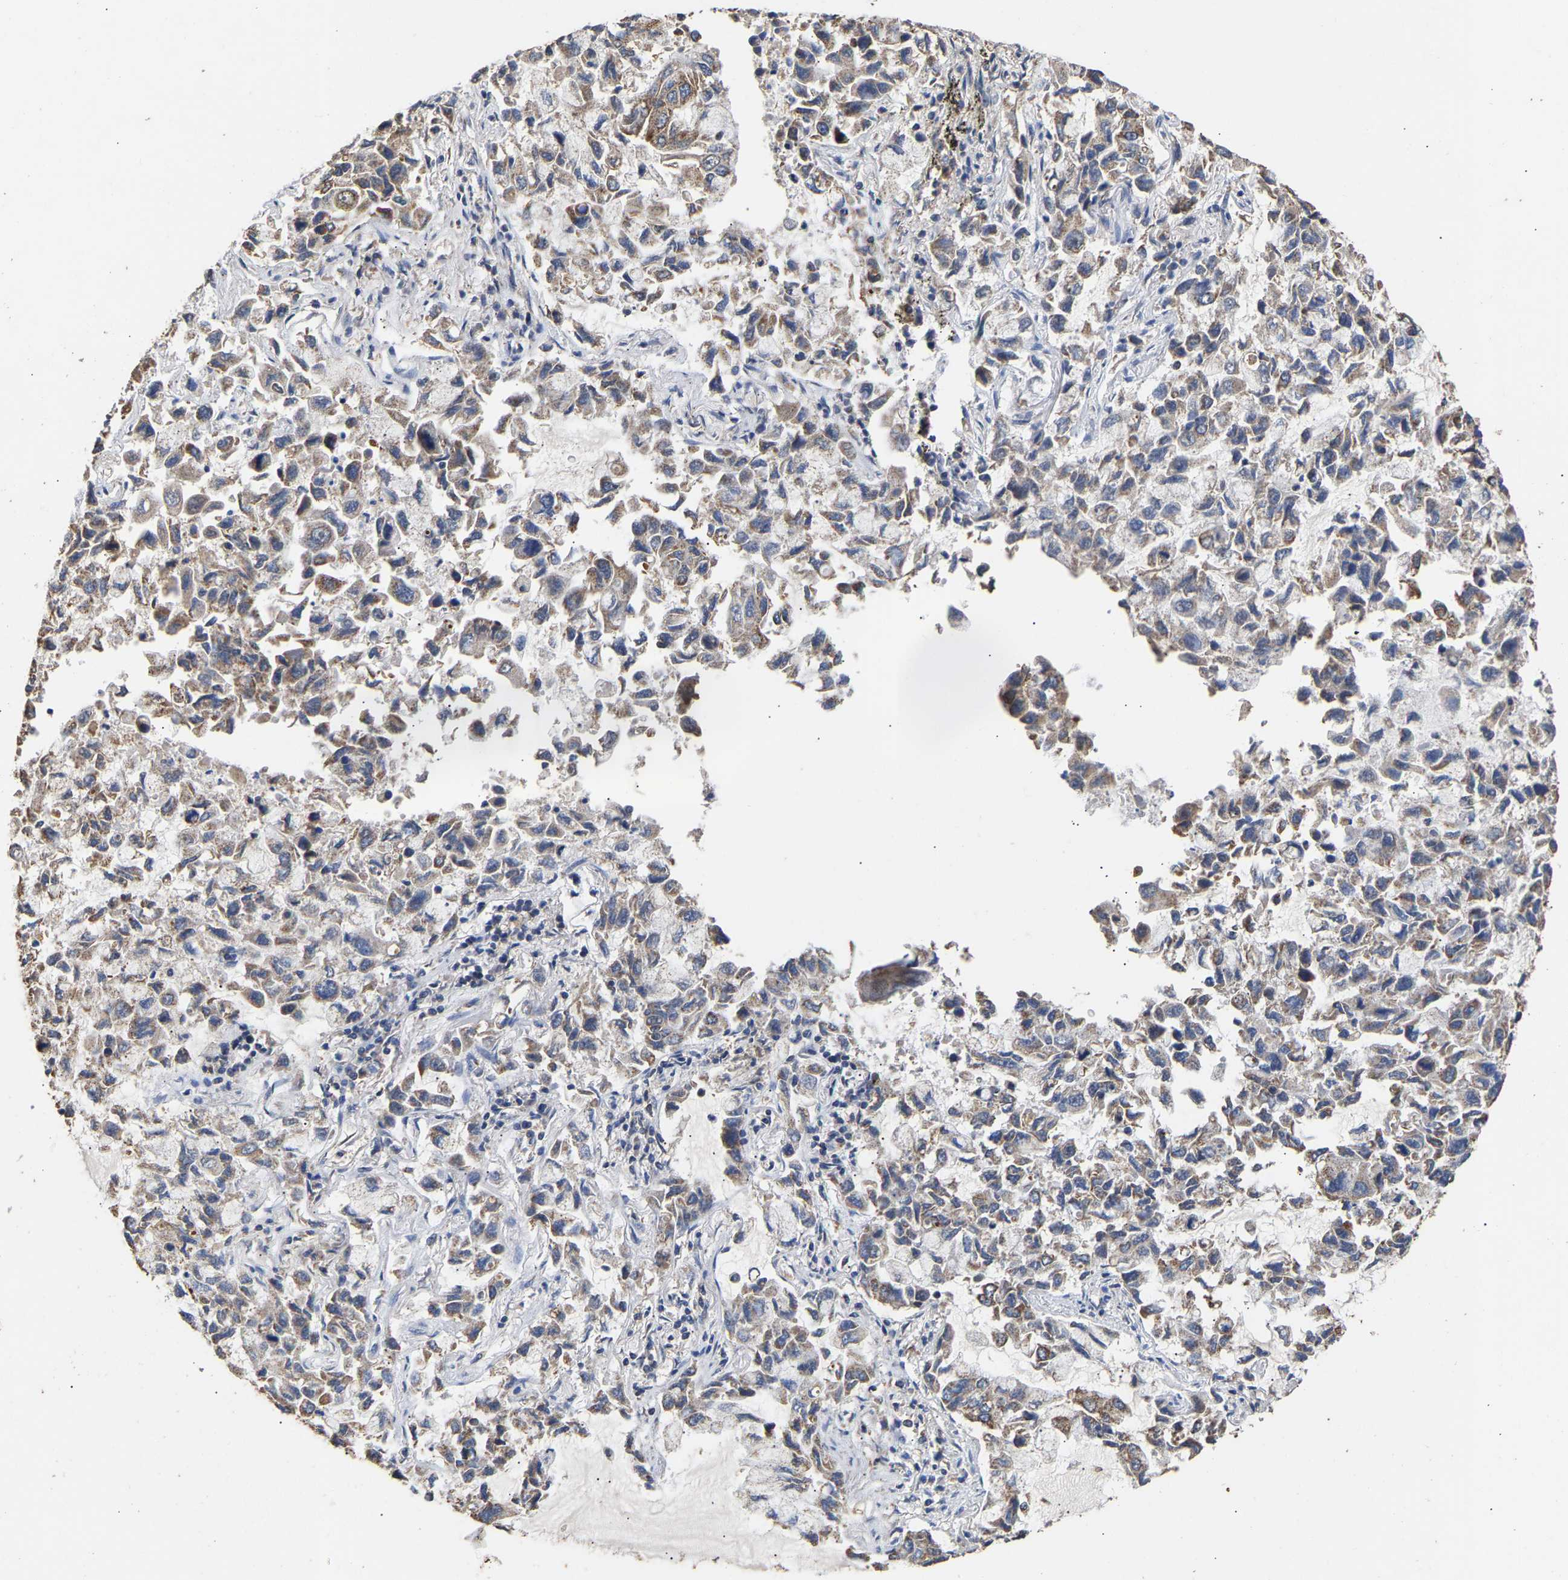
{"staining": {"intensity": "moderate", "quantity": ">75%", "location": "cytoplasmic/membranous"}, "tissue": "lung cancer", "cell_type": "Tumor cells", "image_type": "cancer", "snomed": [{"axis": "morphology", "description": "Adenocarcinoma, NOS"}, {"axis": "topography", "description": "Lung"}], "caption": "Lung adenocarcinoma stained with a protein marker exhibits moderate staining in tumor cells.", "gene": "ZNF26", "patient": {"sex": "male", "age": 64}}